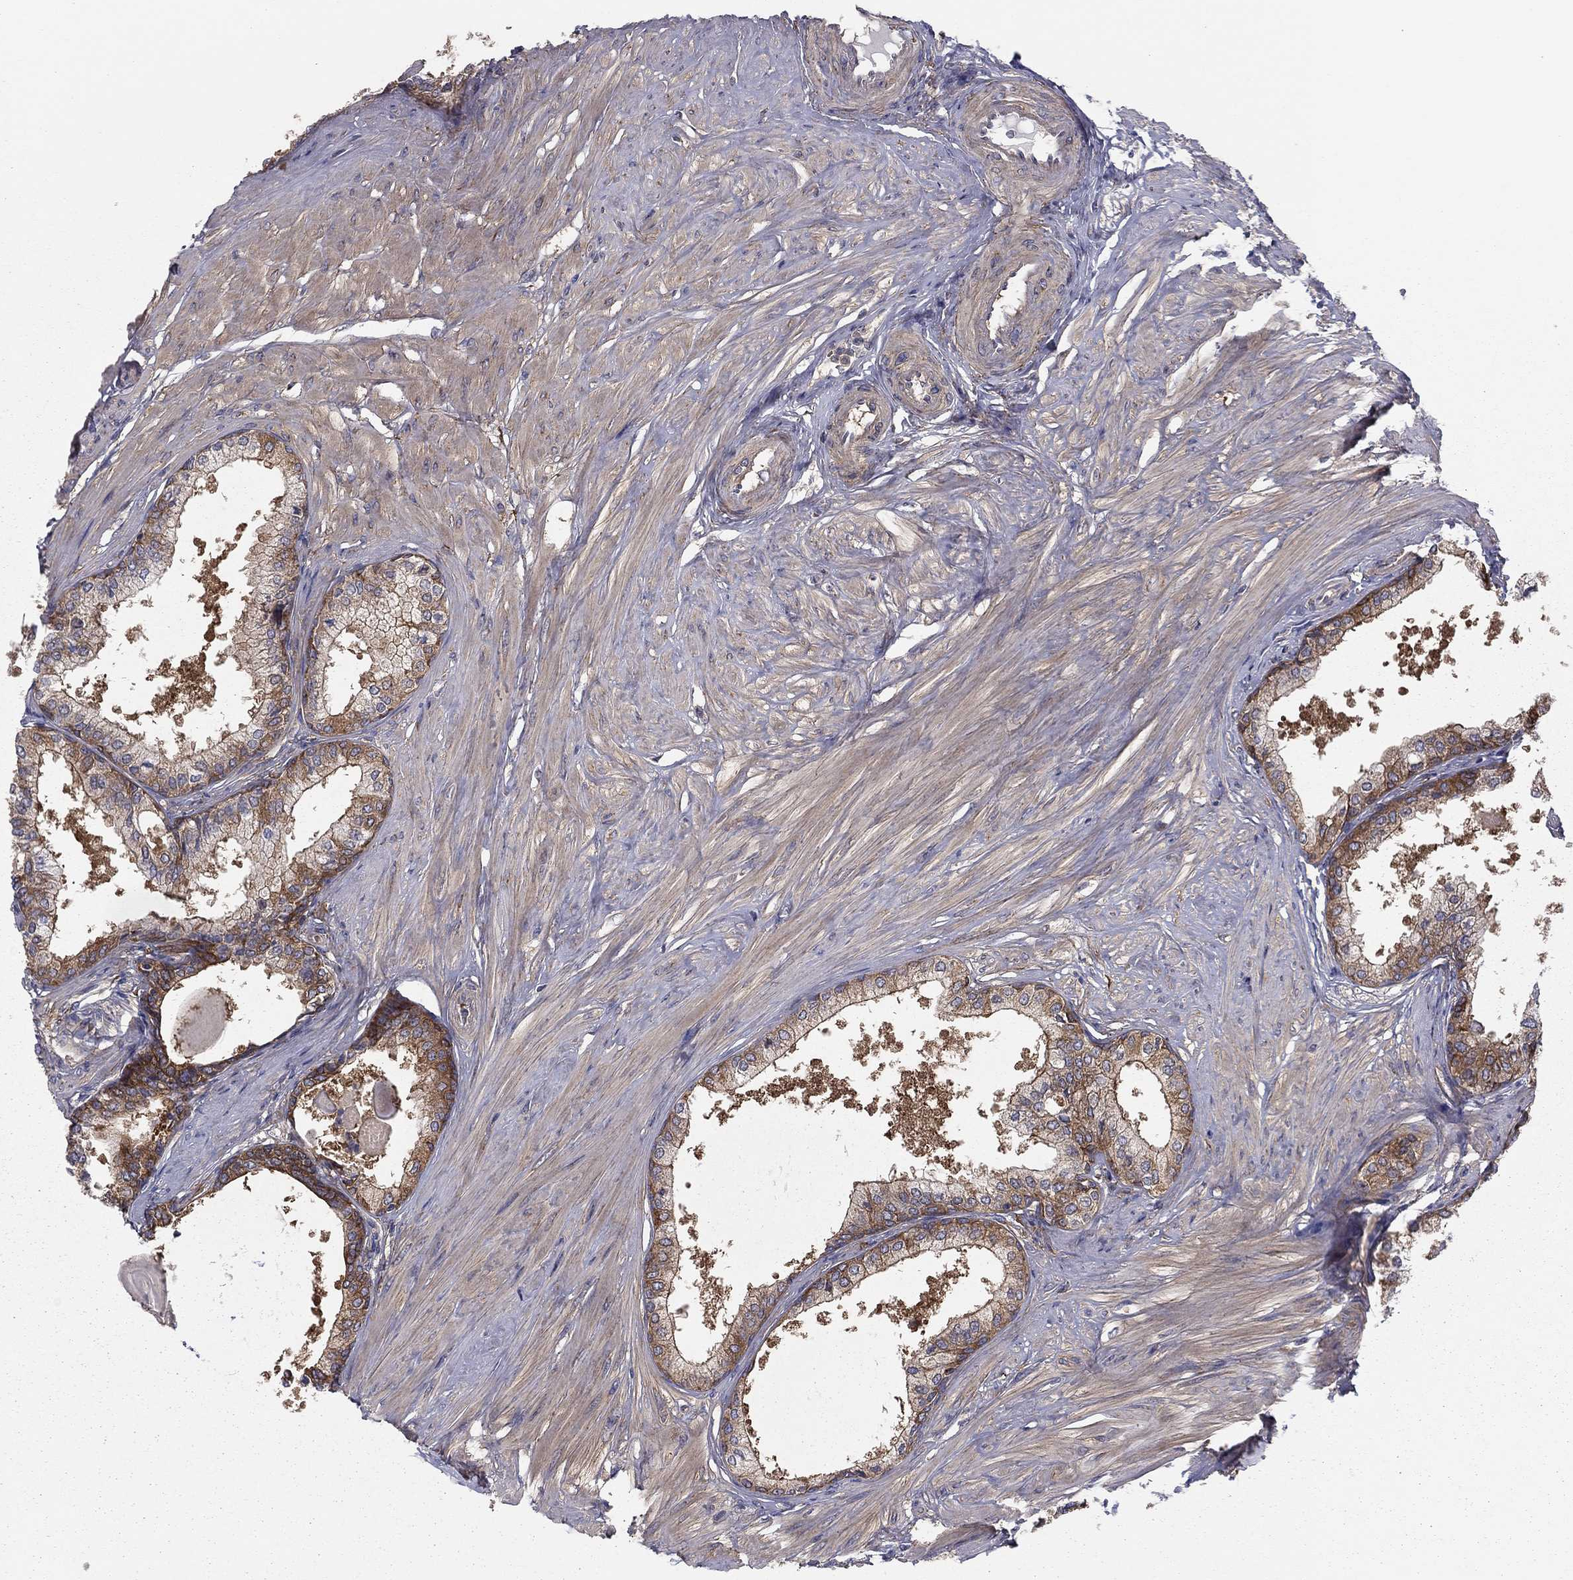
{"staining": {"intensity": "strong", "quantity": ">75%", "location": "cytoplasmic/membranous"}, "tissue": "prostate", "cell_type": "Glandular cells", "image_type": "normal", "snomed": [{"axis": "morphology", "description": "Normal tissue, NOS"}, {"axis": "topography", "description": "Prostate"}], "caption": "Immunohistochemistry photomicrograph of benign prostate: prostate stained using immunohistochemistry (IHC) exhibits high levels of strong protein expression localized specifically in the cytoplasmic/membranous of glandular cells, appearing as a cytoplasmic/membranous brown color.", "gene": "RNF123", "patient": {"sex": "male", "age": 63}}